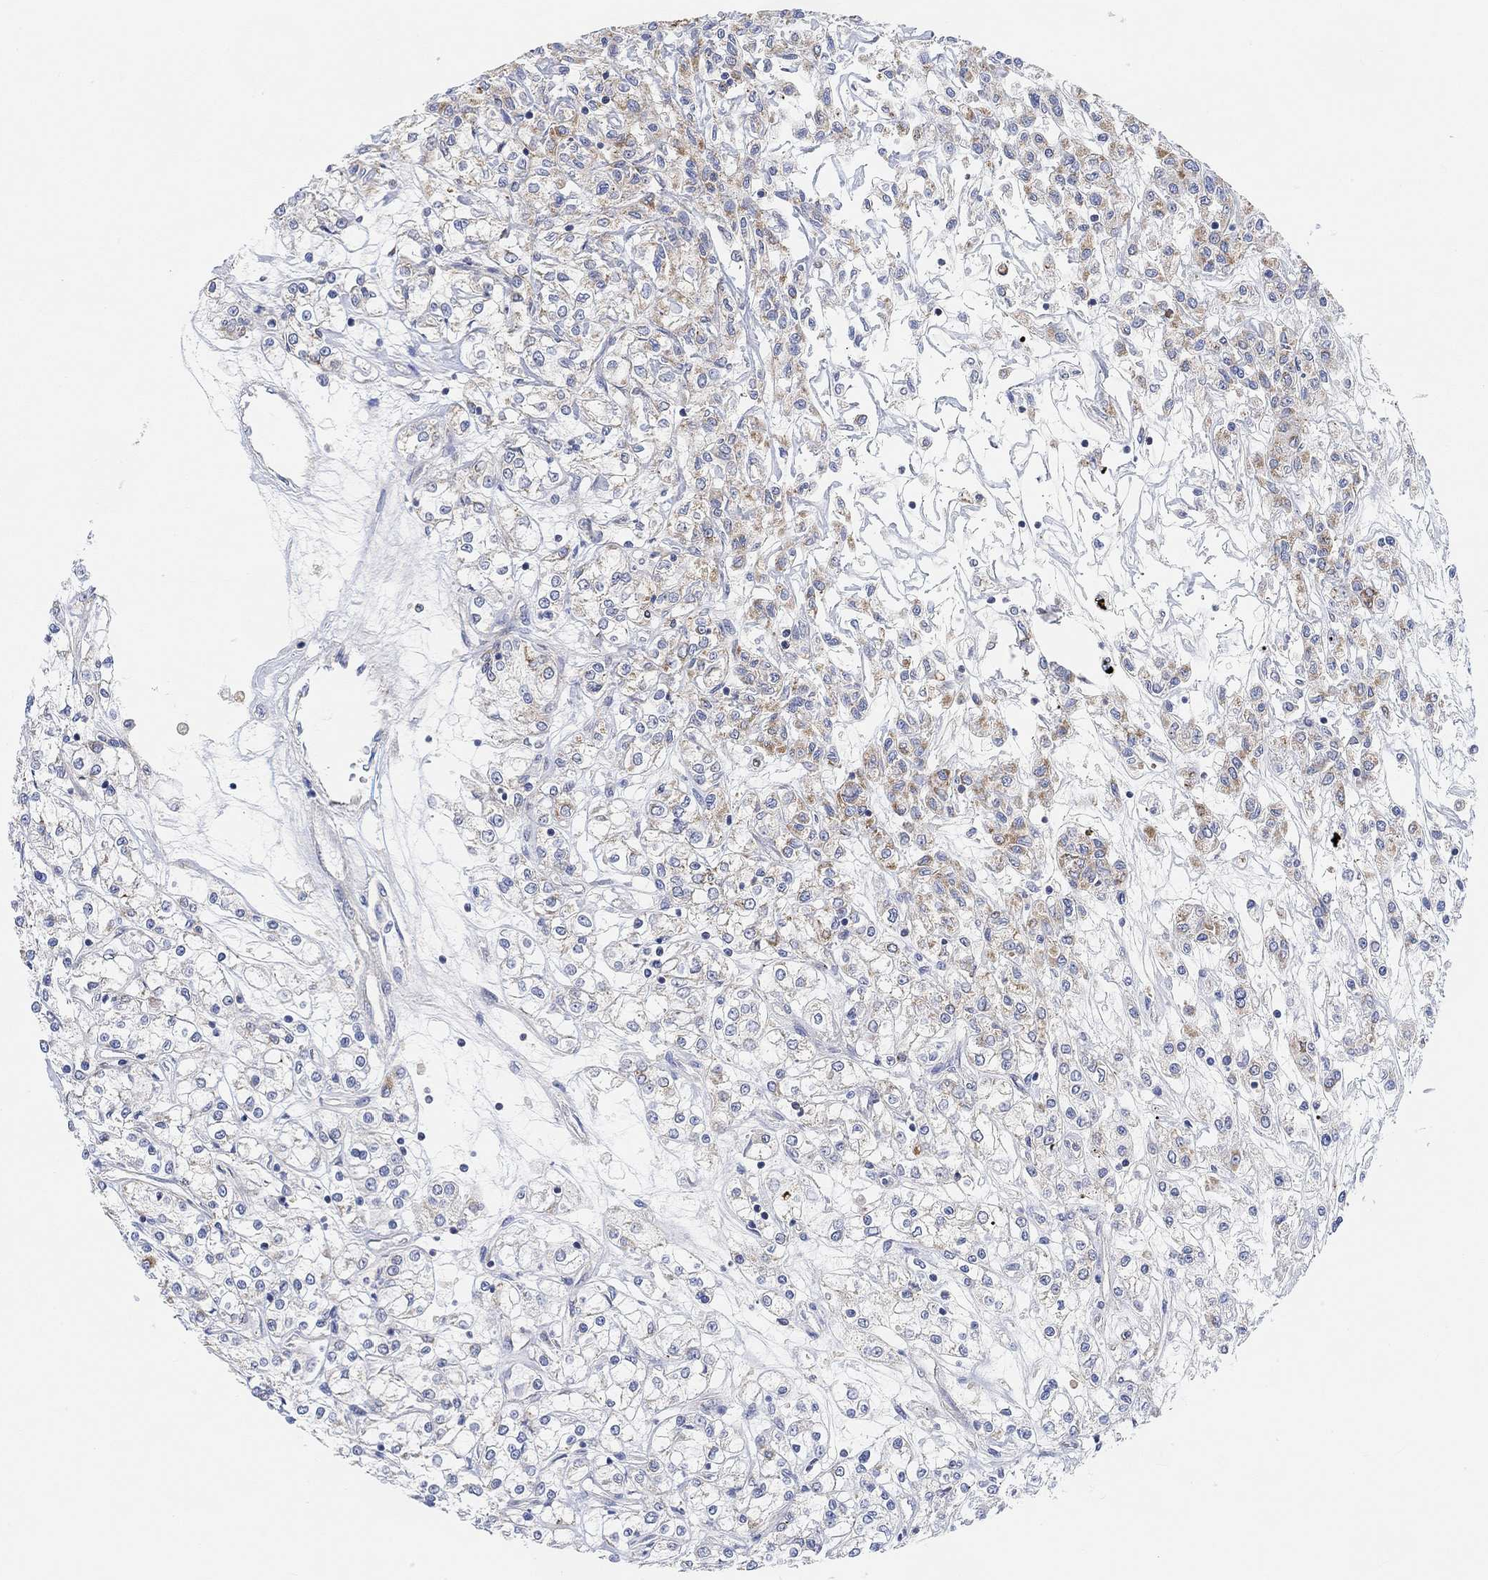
{"staining": {"intensity": "moderate", "quantity": "25%-75%", "location": "cytoplasmic/membranous"}, "tissue": "renal cancer", "cell_type": "Tumor cells", "image_type": "cancer", "snomed": [{"axis": "morphology", "description": "Adenocarcinoma, NOS"}, {"axis": "topography", "description": "Kidney"}], "caption": "Moderate cytoplasmic/membranous protein staining is seen in approximately 25%-75% of tumor cells in renal cancer.", "gene": "HCRTR1", "patient": {"sex": "female", "age": 59}}